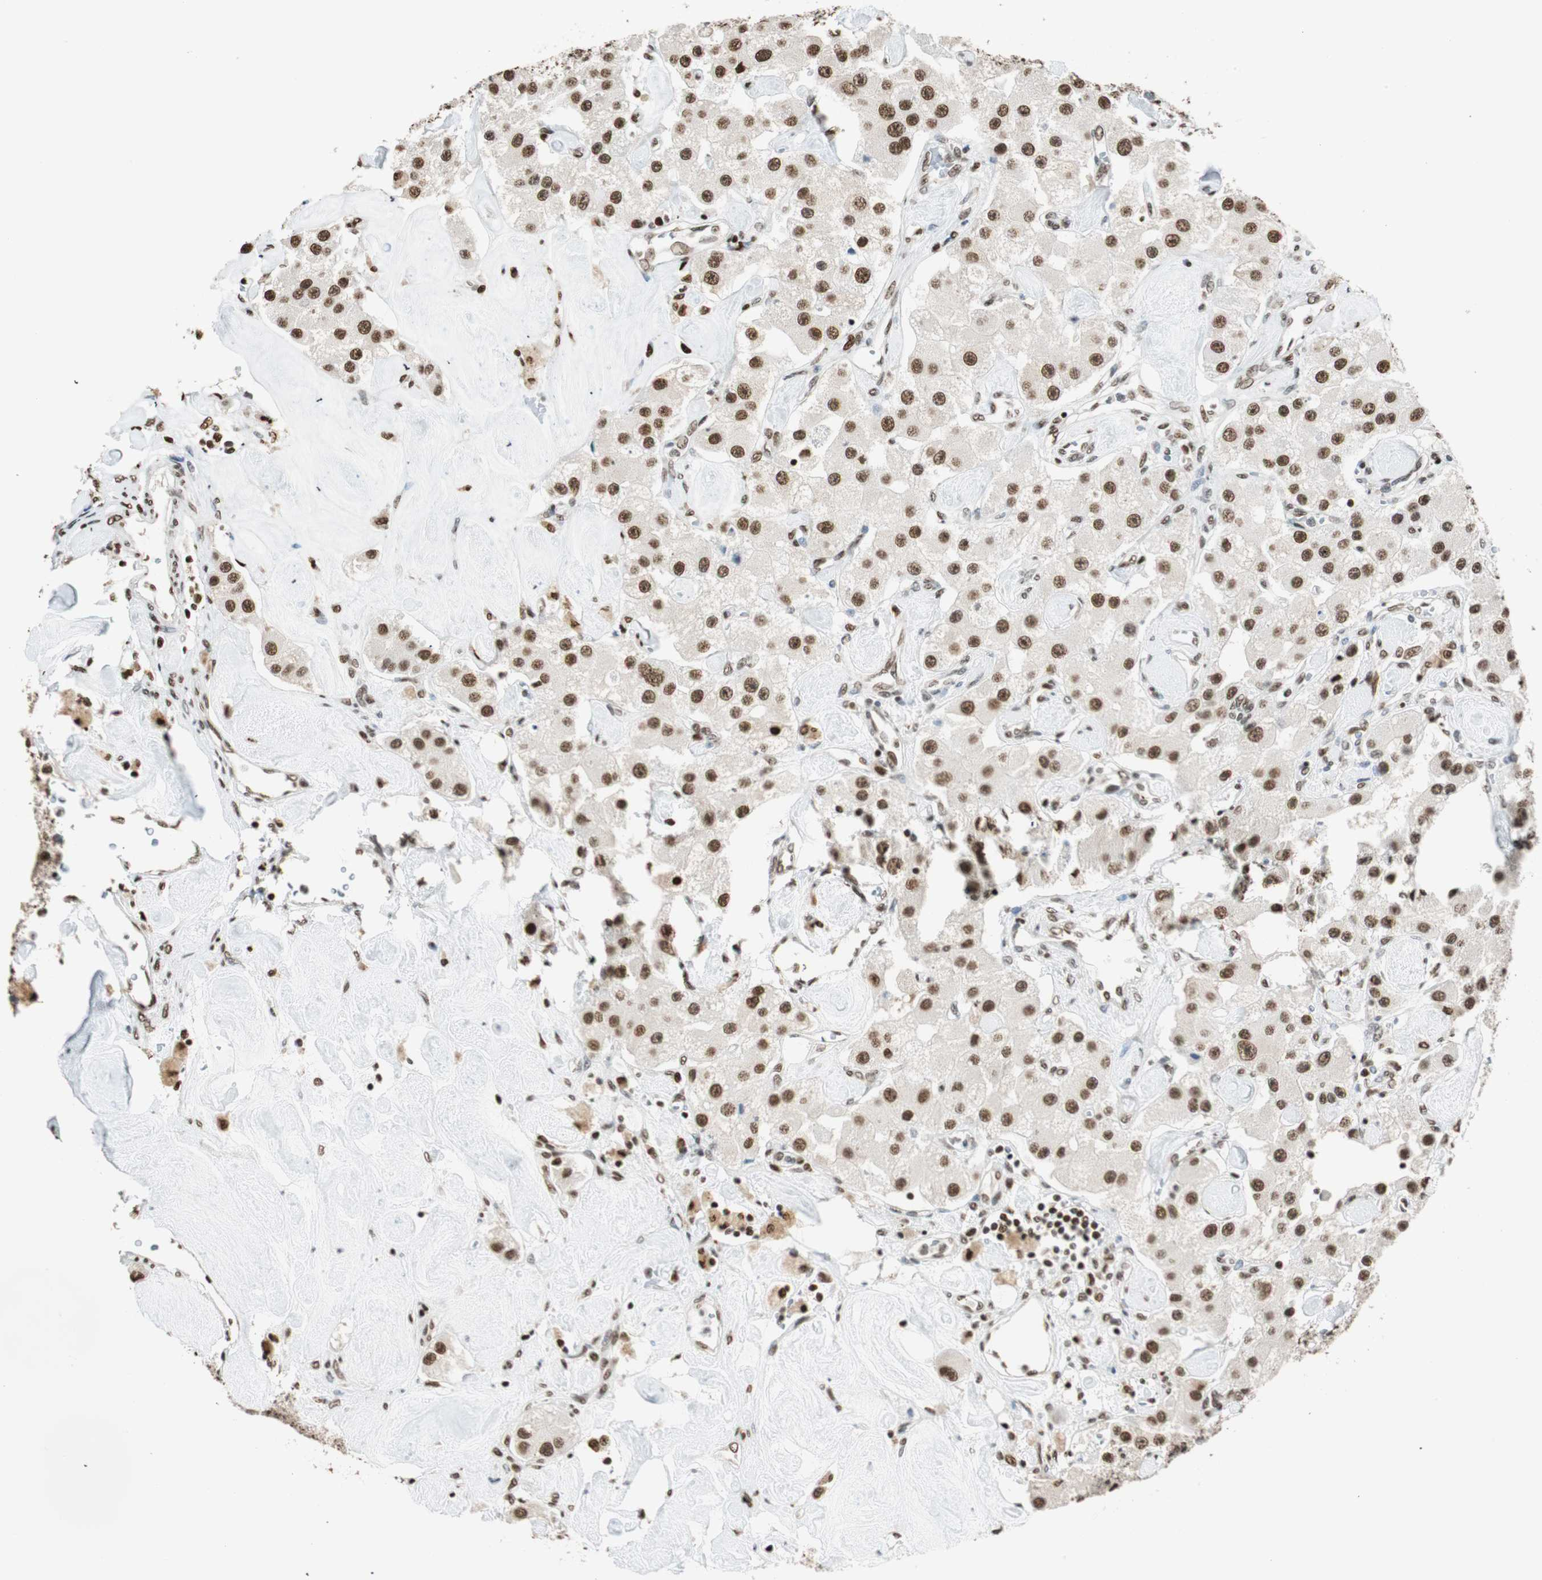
{"staining": {"intensity": "moderate", "quantity": ">75%", "location": "nuclear"}, "tissue": "carcinoid", "cell_type": "Tumor cells", "image_type": "cancer", "snomed": [{"axis": "morphology", "description": "Carcinoid, malignant, NOS"}, {"axis": "topography", "description": "Pancreas"}], "caption": "Carcinoid tissue shows moderate nuclear positivity in about >75% of tumor cells", "gene": "FANCG", "patient": {"sex": "male", "age": 41}}